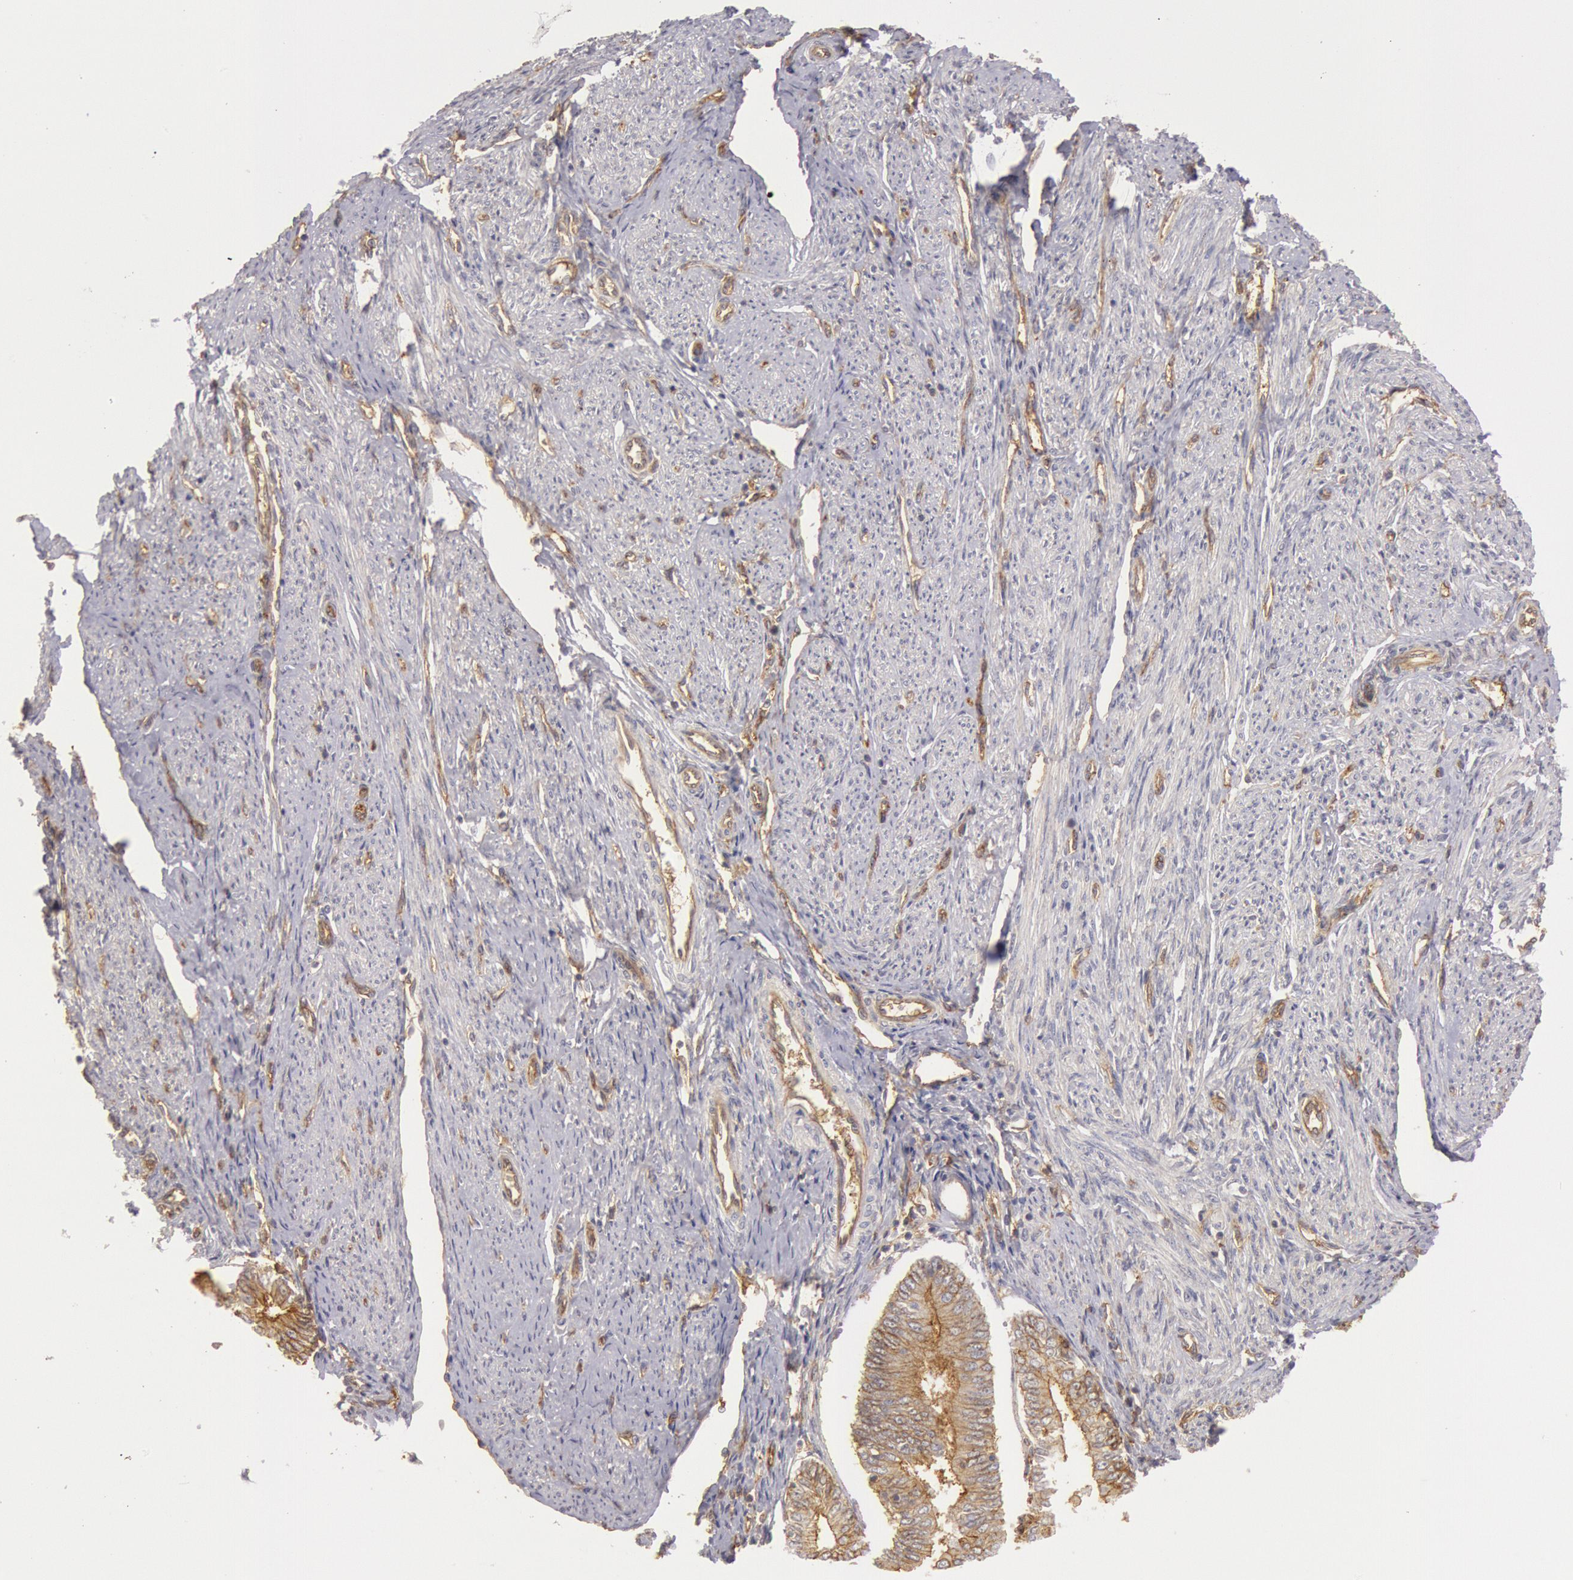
{"staining": {"intensity": "moderate", "quantity": ">75%", "location": "cytoplasmic/membranous"}, "tissue": "endometrial cancer", "cell_type": "Tumor cells", "image_type": "cancer", "snomed": [{"axis": "morphology", "description": "Adenocarcinoma, NOS"}, {"axis": "topography", "description": "Endometrium"}], "caption": "Approximately >75% of tumor cells in human endometrial adenocarcinoma exhibit moderate cytoplasmic/membranous protein positivity as visualized by brown immunohistochemical staining.", "gene": "SNAP23", "patient": {"sex": "female", "age": 75}}